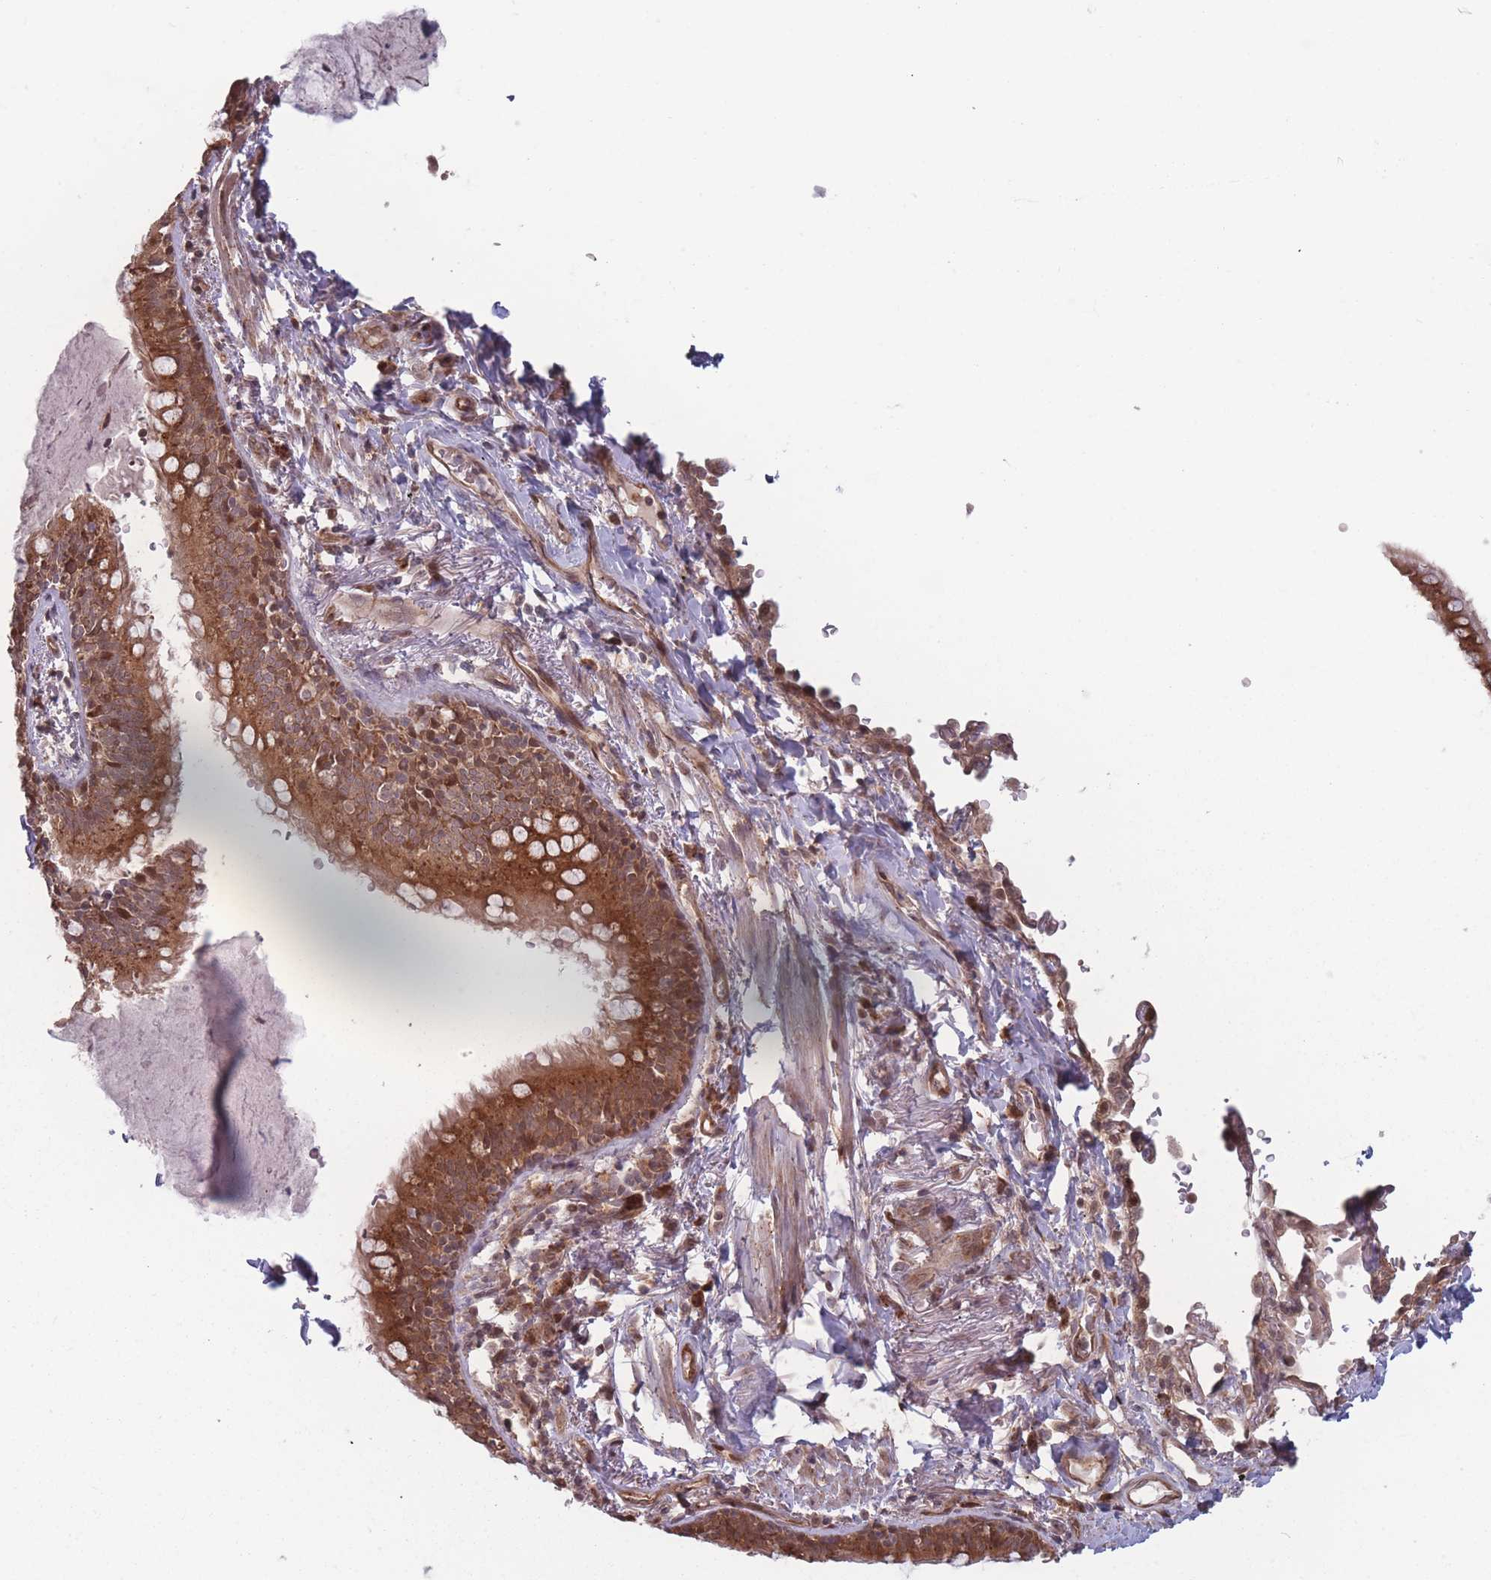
{"staining": {"intensity": "strong", "quantity": ">75%", "location": "cytoplasmic/membranous"}, "tissue": "nasopharynx", "cell_type": "Respiratory epithelial cells", "image_type": "normal", "snomed": [{"axis": "morphology", "description": "Normal tissue, NOS"}, {"axis": "morphology", "description": "Squamous cell carcinoma, NOS"}, {"axis": "topography", "description": "Nasopharynx"}, {"axis": "topography", "description": "Head-Neck"}], "caption": "Brown immunohistochemical staining in benign nasopharynx shows strong cytoplasmic/membranous positivity in approximately >75% of respiratory epithelial cells. Nuclei are stained in blue.", "gene": "RPS18", "patient": {"sex": "male", "age": 85}}